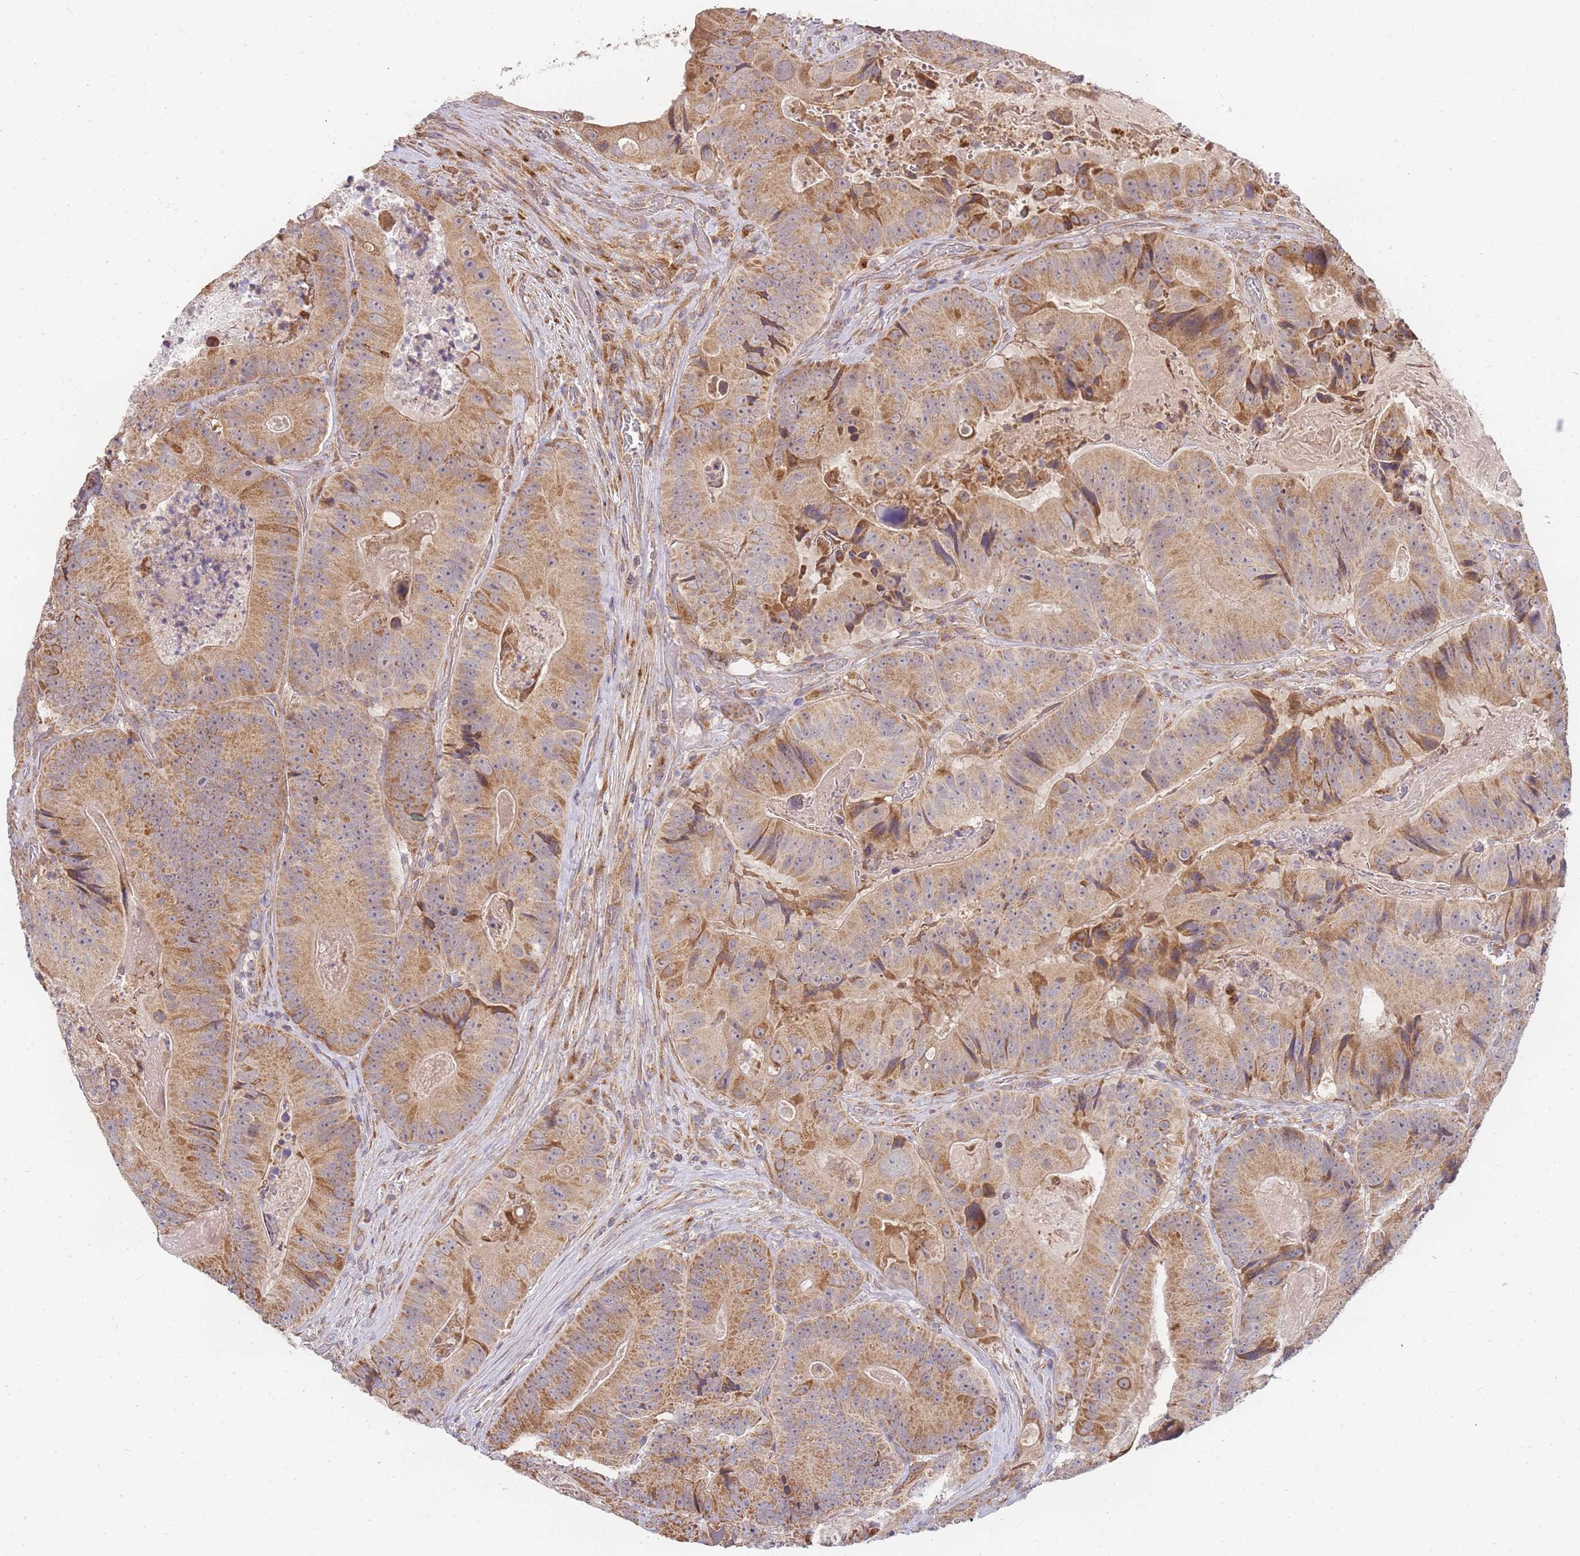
{"staining": {"intensity": "moderate", "quantity": ">75%", "location": "cytoplasmic/membranous"}, "tissue": "colorectal cancer", "cell_type": "Tumor cells", "image_type": "cancer", "snomed": [{"axis": "morphology", "description": "Adenocarcinoma, NOS"}, {"axis": "topography", "description": "Colon"}], "caption": "There is medium levels of moderate cytoplasmic/membranous expression in tumor cells of colorectal adenocarcinoma, as demonstrated by immunohistochemical staining (brown color).", "gene": "ADCY9", "patient": {"sex": "female", "age": 86}}